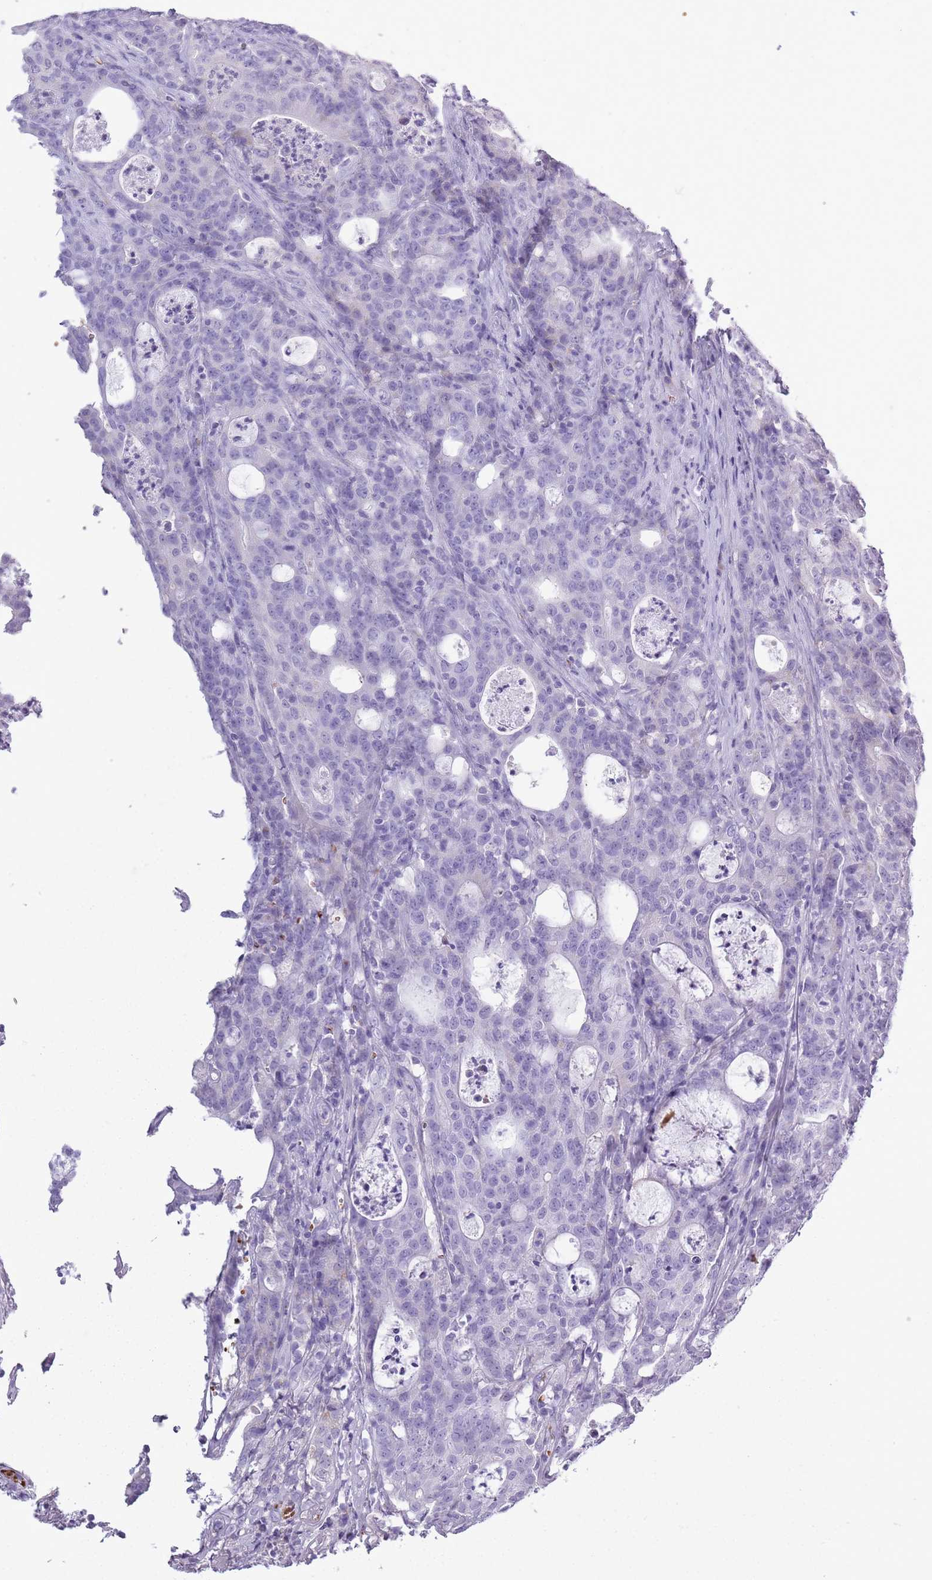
{"staining": {"intensity": "negative", "quantity": "none", "location": "none"}, "tissue": "colorectal cancer", "cell_type": "Tumor cells", "image_type": "cancer", "snomed": [{"axis": "morphology", "description": "Adenocarcinoma, NOS"}, {"axis": "topography", "description": "Colon"}], "caption": "This is an immunohistochemistry (IHC) photomicrograph of colorectal cancer (adenocarcinoma). There is no expression in tumor cells.", "gene": "OR7C1", "patient": {"sex": "male", "age": 83}}